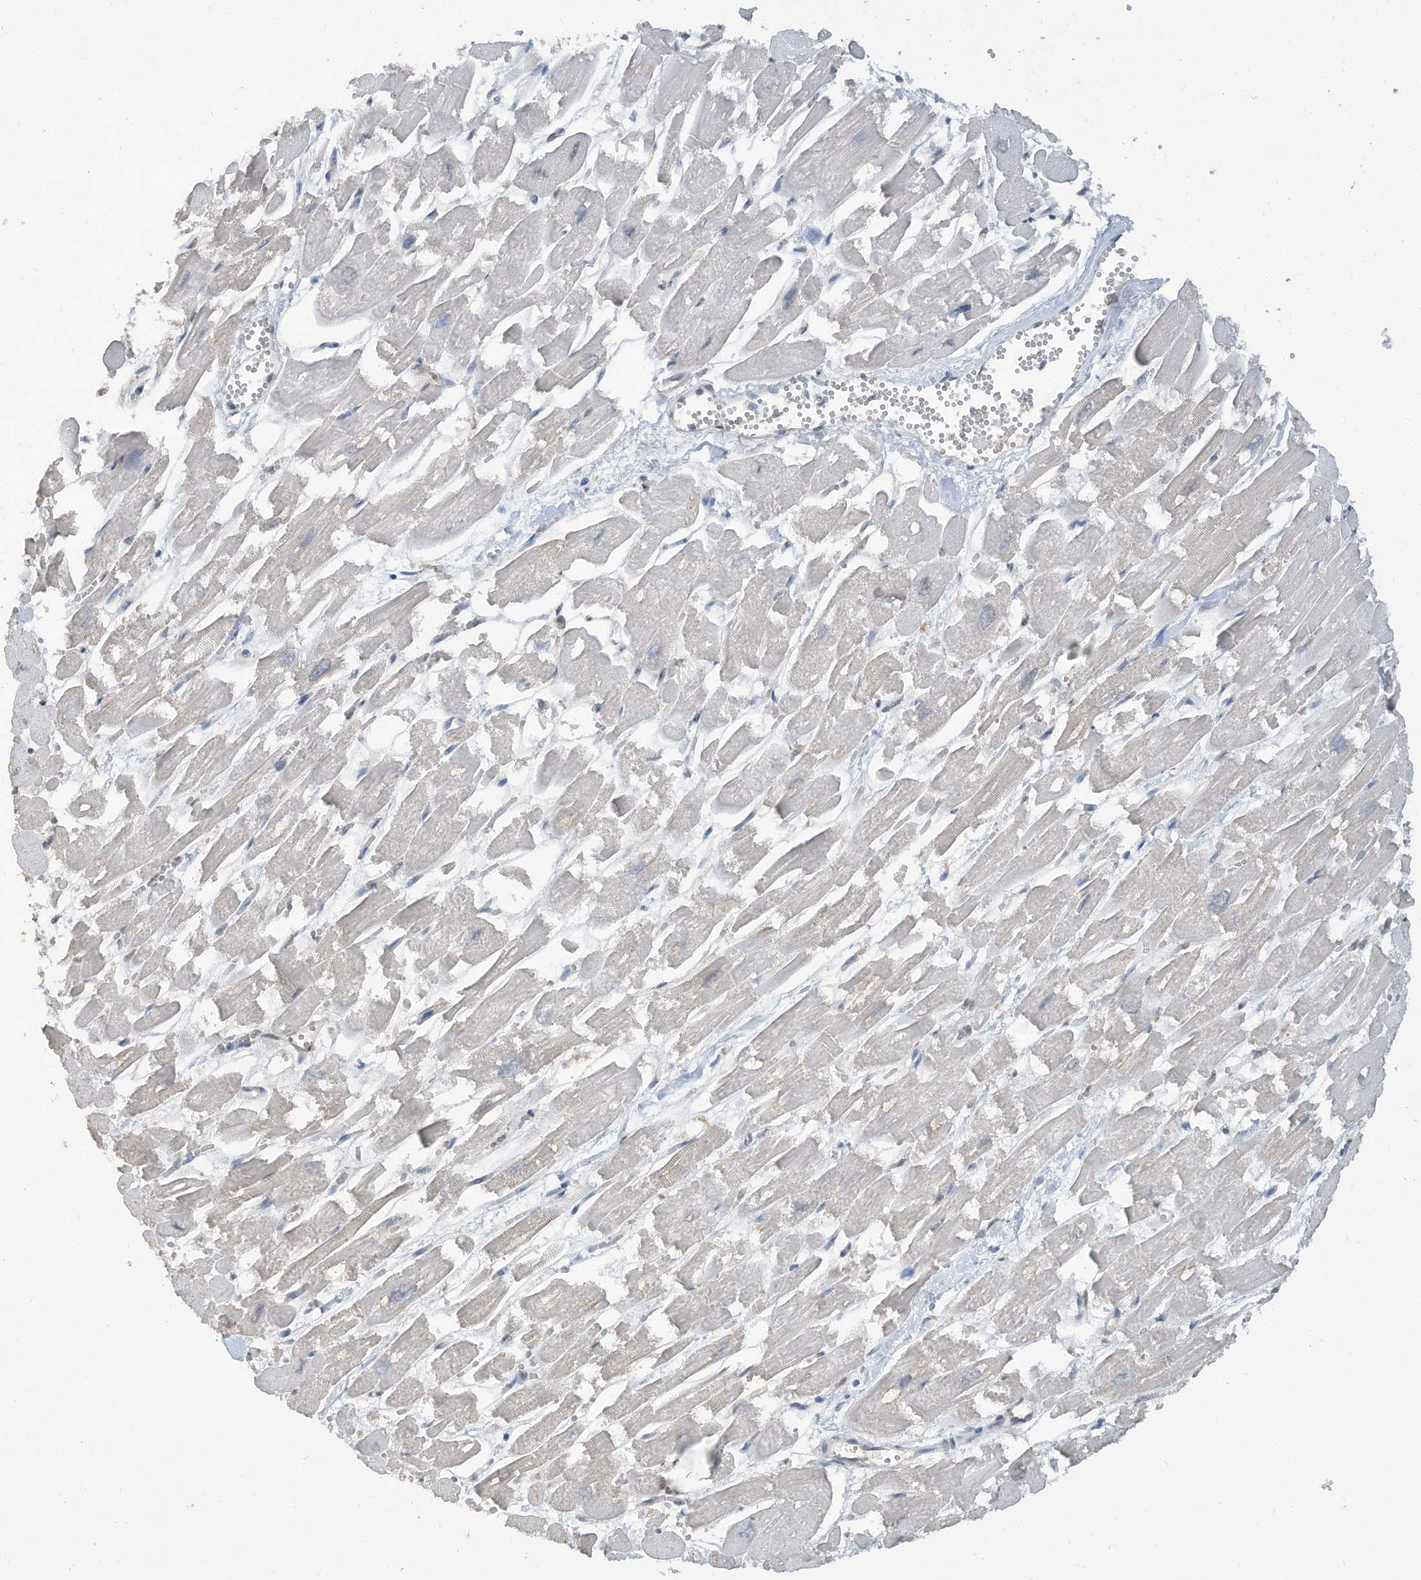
{"staining": {"intensity": "weak", "quantity": "<25%", "location": "cytoplasmic/membranous"}, "tissue": "heart muscle", "cell_type": "Cardiomyocytes", "image_type": "normal", "snomed": [{"axis": "morphology", "description": "Normal tissue, NOS"}, {"axis": "topography", "description": "Heart"}], "caption": "DAB immunohistochemical staining of unremarkable human heart muscle displays no significant staining in cardiomyocytes.", "gene": "HAS3", "patient": {"sex": "male", "age": 54}}